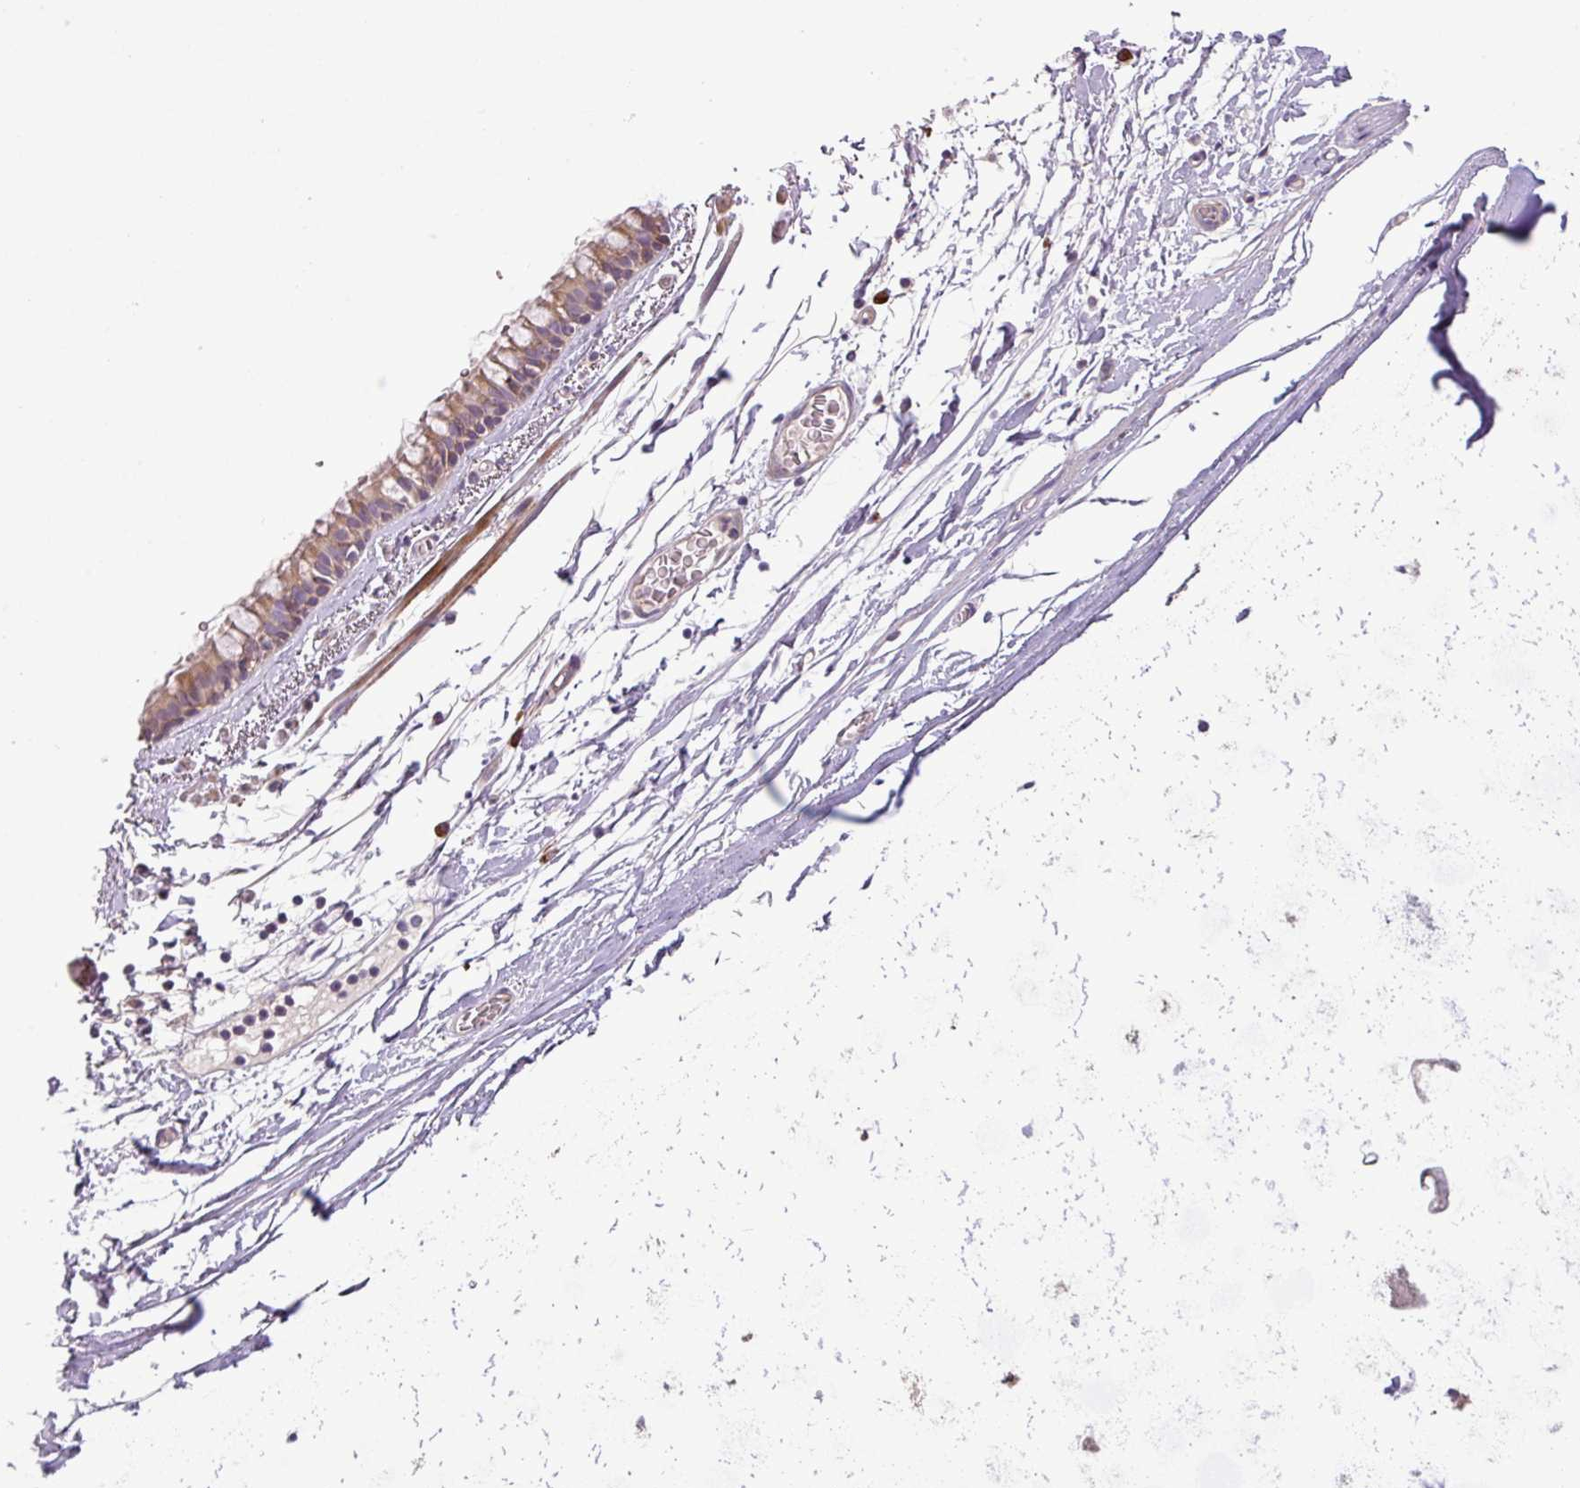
{"staining": {"intensity": "moderate", "quantity": "25%-75%", "location": "cytoplasmic/membranous"}, "tissue": "bronchus", "cell_type": "Respiratory epithelial cells", "image_type": "normal", "snomed": [{"axis": "morphology", "description": "Normal tissue, NOS"}, {"axis": "topography", "description": "Cartilage tissue"}], "caption": "An image of human bronchus stained for a protein displays moderate cytoplasmic/membranous brown staining in respiratory epithelial cells.", "gene": "MOCS3", "patient": {"sex": "male", "age": 63}}